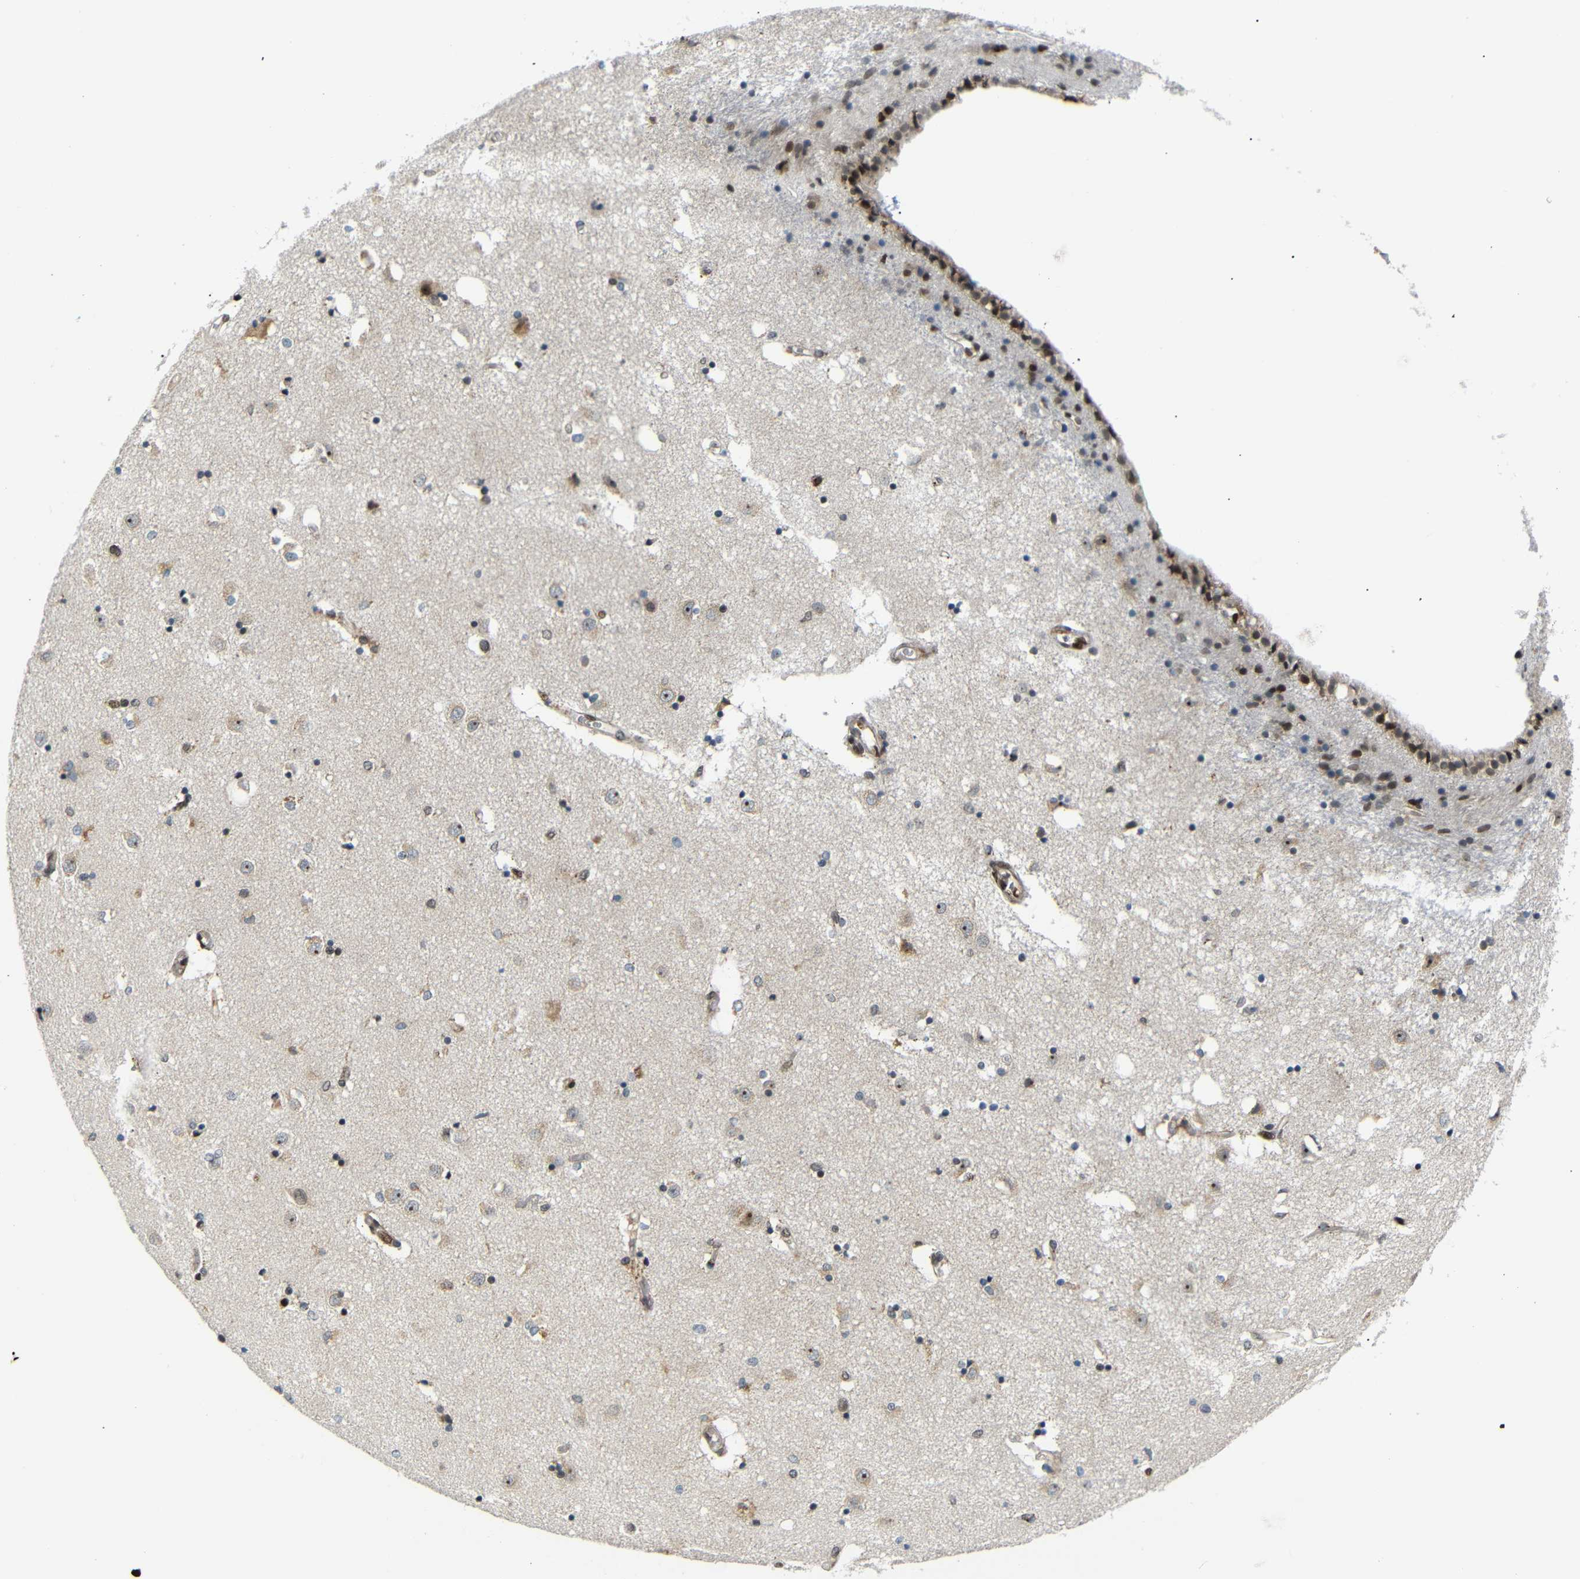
{"staining": {"intensity": "strong", "quantity": "<25%", "location": "nuclear"}, "tissue": "caudate", "cell_type": "Glial cells", "image_type": "normal", "snomed": [{"axis": "morphology", "description": "Normal tissue, NOS"}, {"axis": "topography", "description": "Lateral ventricle wall"}], "caption": "Immunohistochemical staining of benign human caudate reveals medium levels of strong nuclear staining in approximately <25% of glial cells. (DAB (3,3'-diaminobenzidine) IHC, brown staining for protein, blue staining for nuclei).", "gene": "SPCS2", "patient": {"sex": "female", "age": 54}}